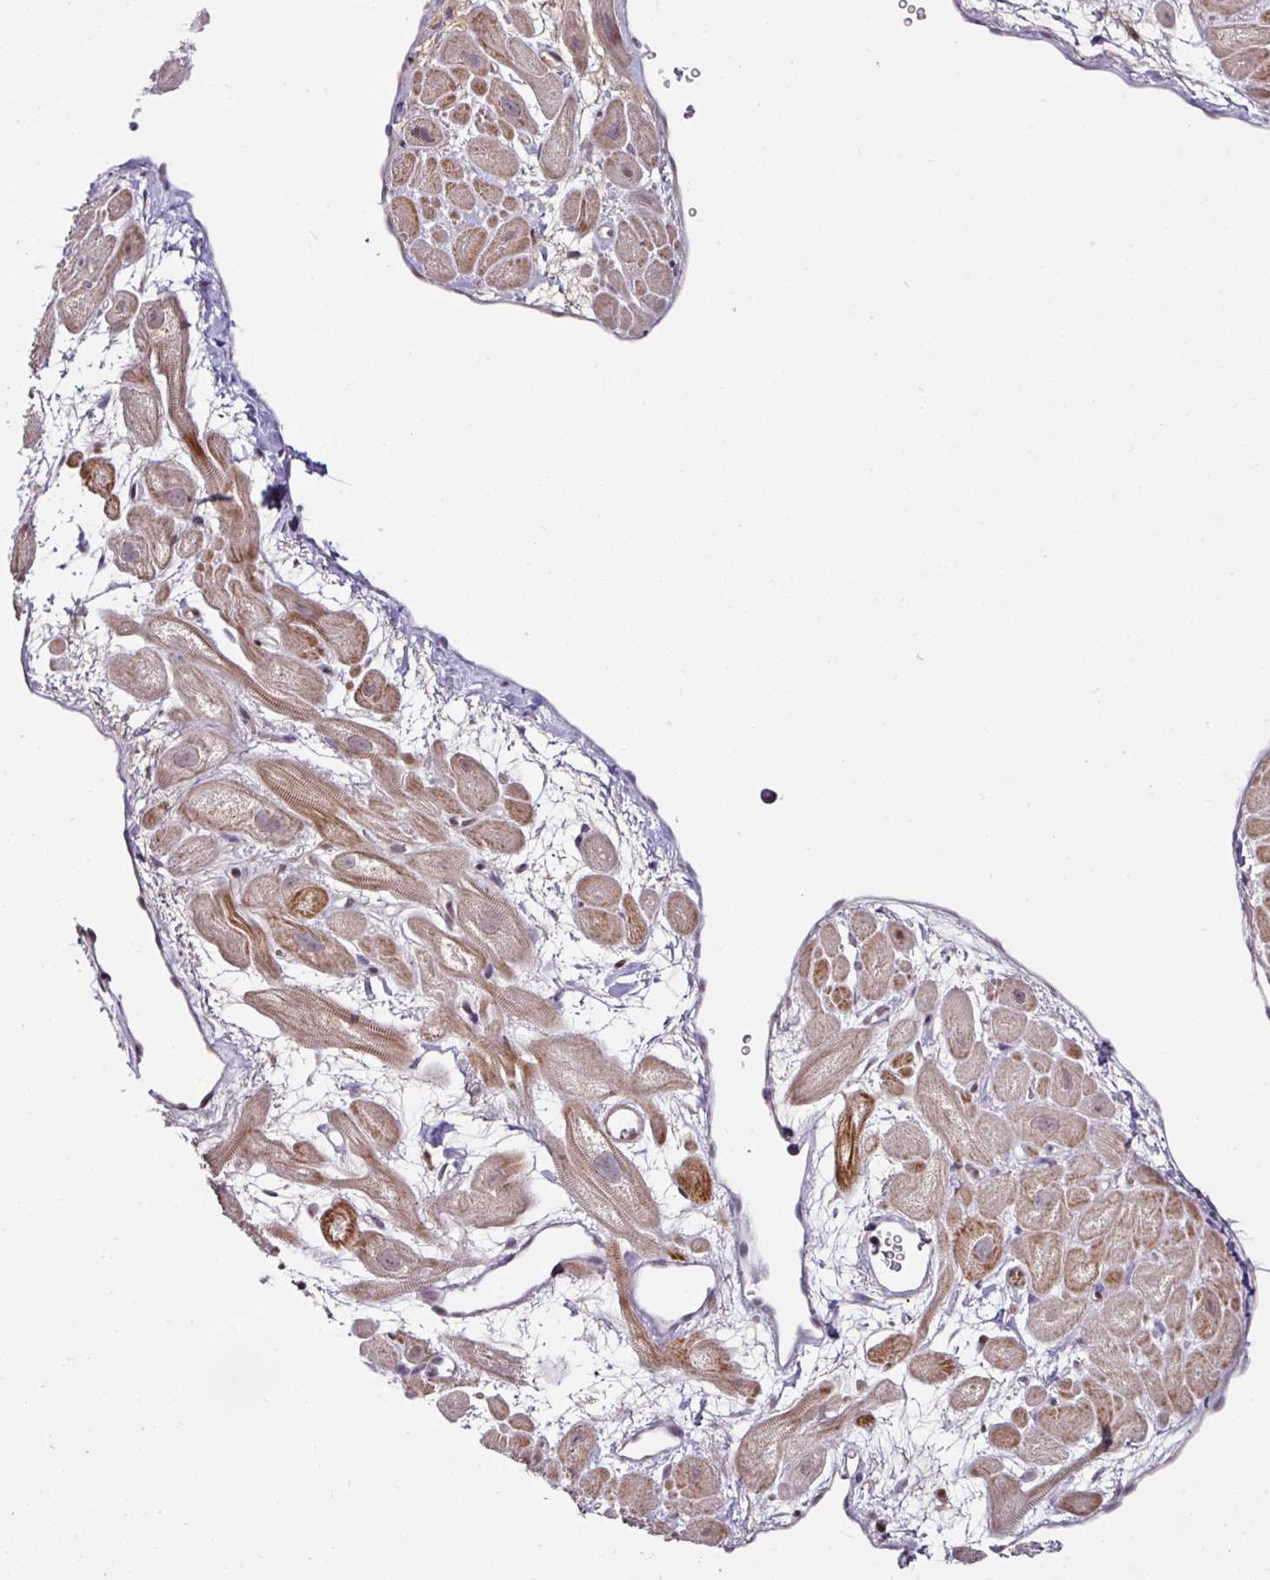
{"staining": {"intensity": "strong", "quantity": "25%-75%", "location": "cytoplasmic/membranous"}, "tissue": "heart muscle", "cell_type": "Cardiomyocytes", "image_type": "normal", "snomed": [{"axis": "morphology", "description": "Normal tissue, NOS"}, {"axis": "topography", "description": "Heart"}], "caption": "Cardiomyocytes show high levels of strong cytoplasmic/membranous positivity in about 25%-75% of cells in unremarkable heart muscle.", "gene": "KLF16", "patient": {"sex": "male", "age": 49}}